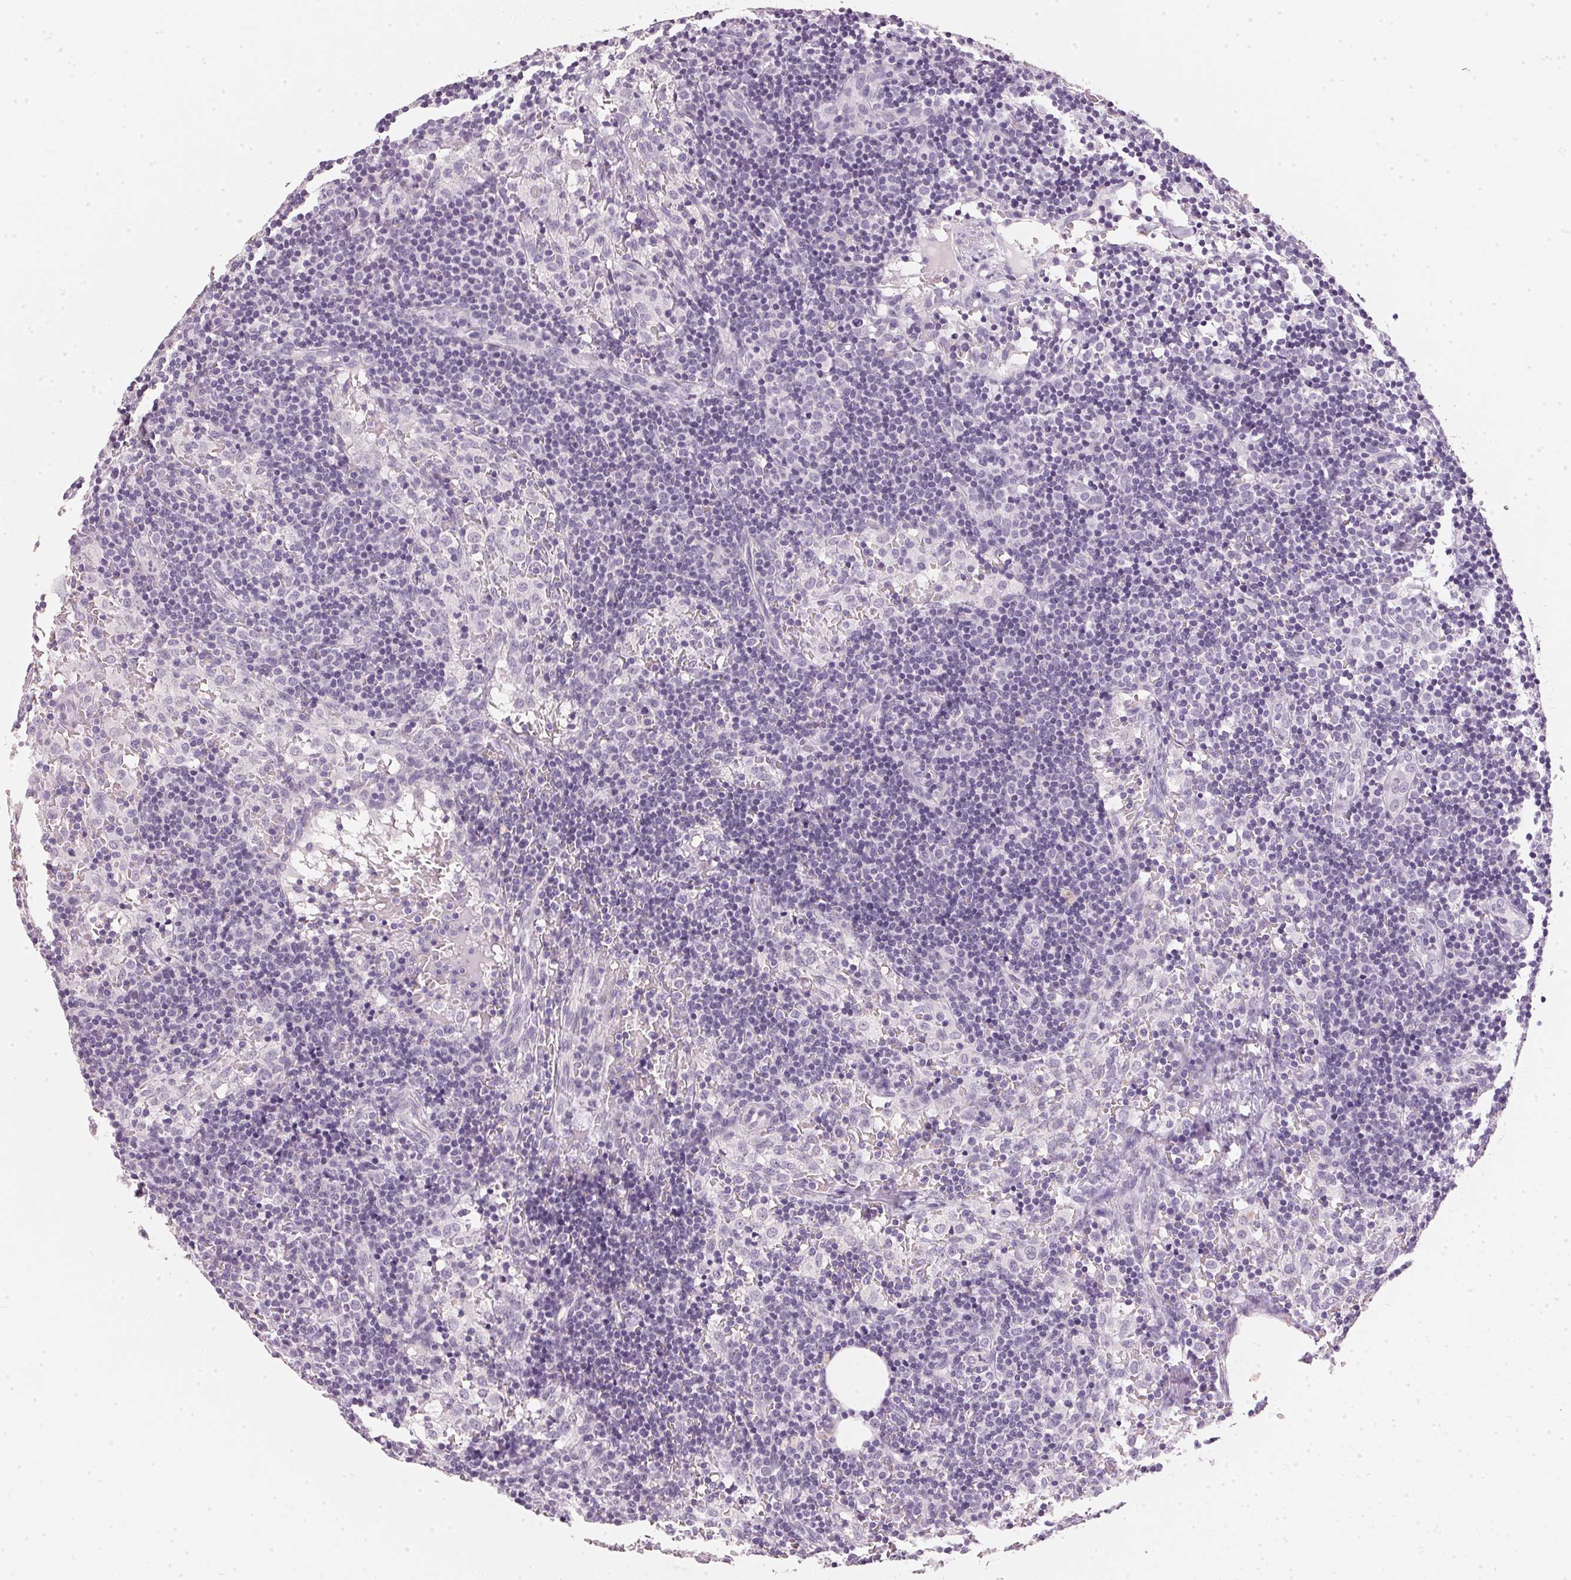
{"staining": {"intensity": "negative", "quantity": "none", "location": "none"}, "tissue": "lymph node", "cell_type": "Germinal center cells", "image_type": "normal", "snomed": [{"axis": "morphology", "description": "Normal tissue, NOS"}, {"axis": "topography", "description": "Lymph node"}], "caption": "There is no significant positivity in germinal center cells of lymph node. (Stains: DAB (3,3'-diaminobenzidine) IHC with hematoxylin counter stain, Microscopy: brightfield microscopy at high magnification).", "gene": "IGFBP1", "patient": {"sex": "female", "age": 41}}